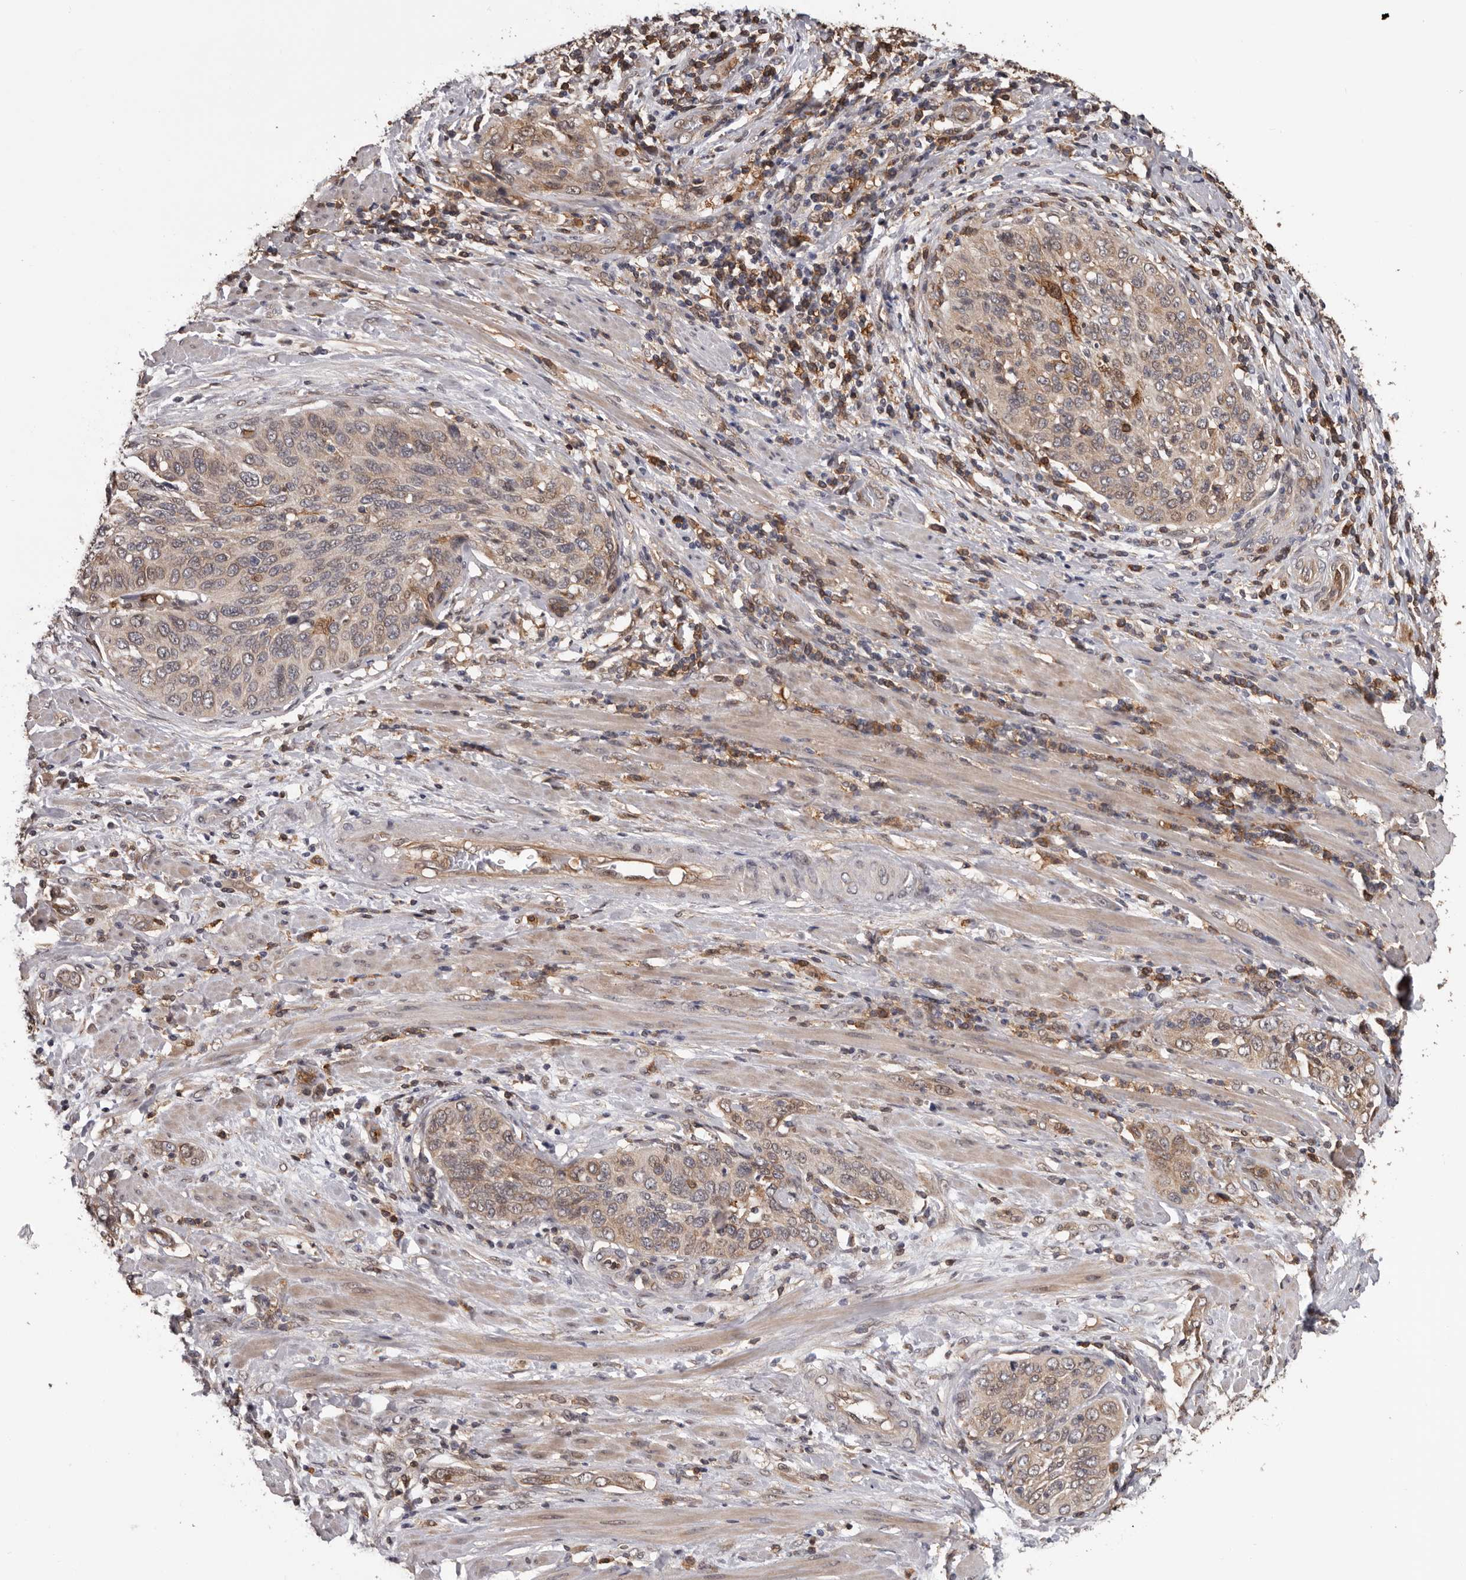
{"staining": {"intensity": "weak", "quantity": ">75%", "location": "cytoplasmic/membranous"}, "tissue": "cervical cancer", "cell_type": "Tumor cells", "image_type": "cancer", "snomed": [{"axis": "morphology", "description": "Squamous cell carcinoma, NOS"}, {"axis": "topography", "description": "Cervix"}], "caption": "Cervical squamous cell carcinoma tissue displays weak cytoplasmic/membranous staining in approximately >75% of tumor cells, visualized by immunohistochemistry.", "gene": "PRR12", "patient": {"sex": "female", "age": 60}}